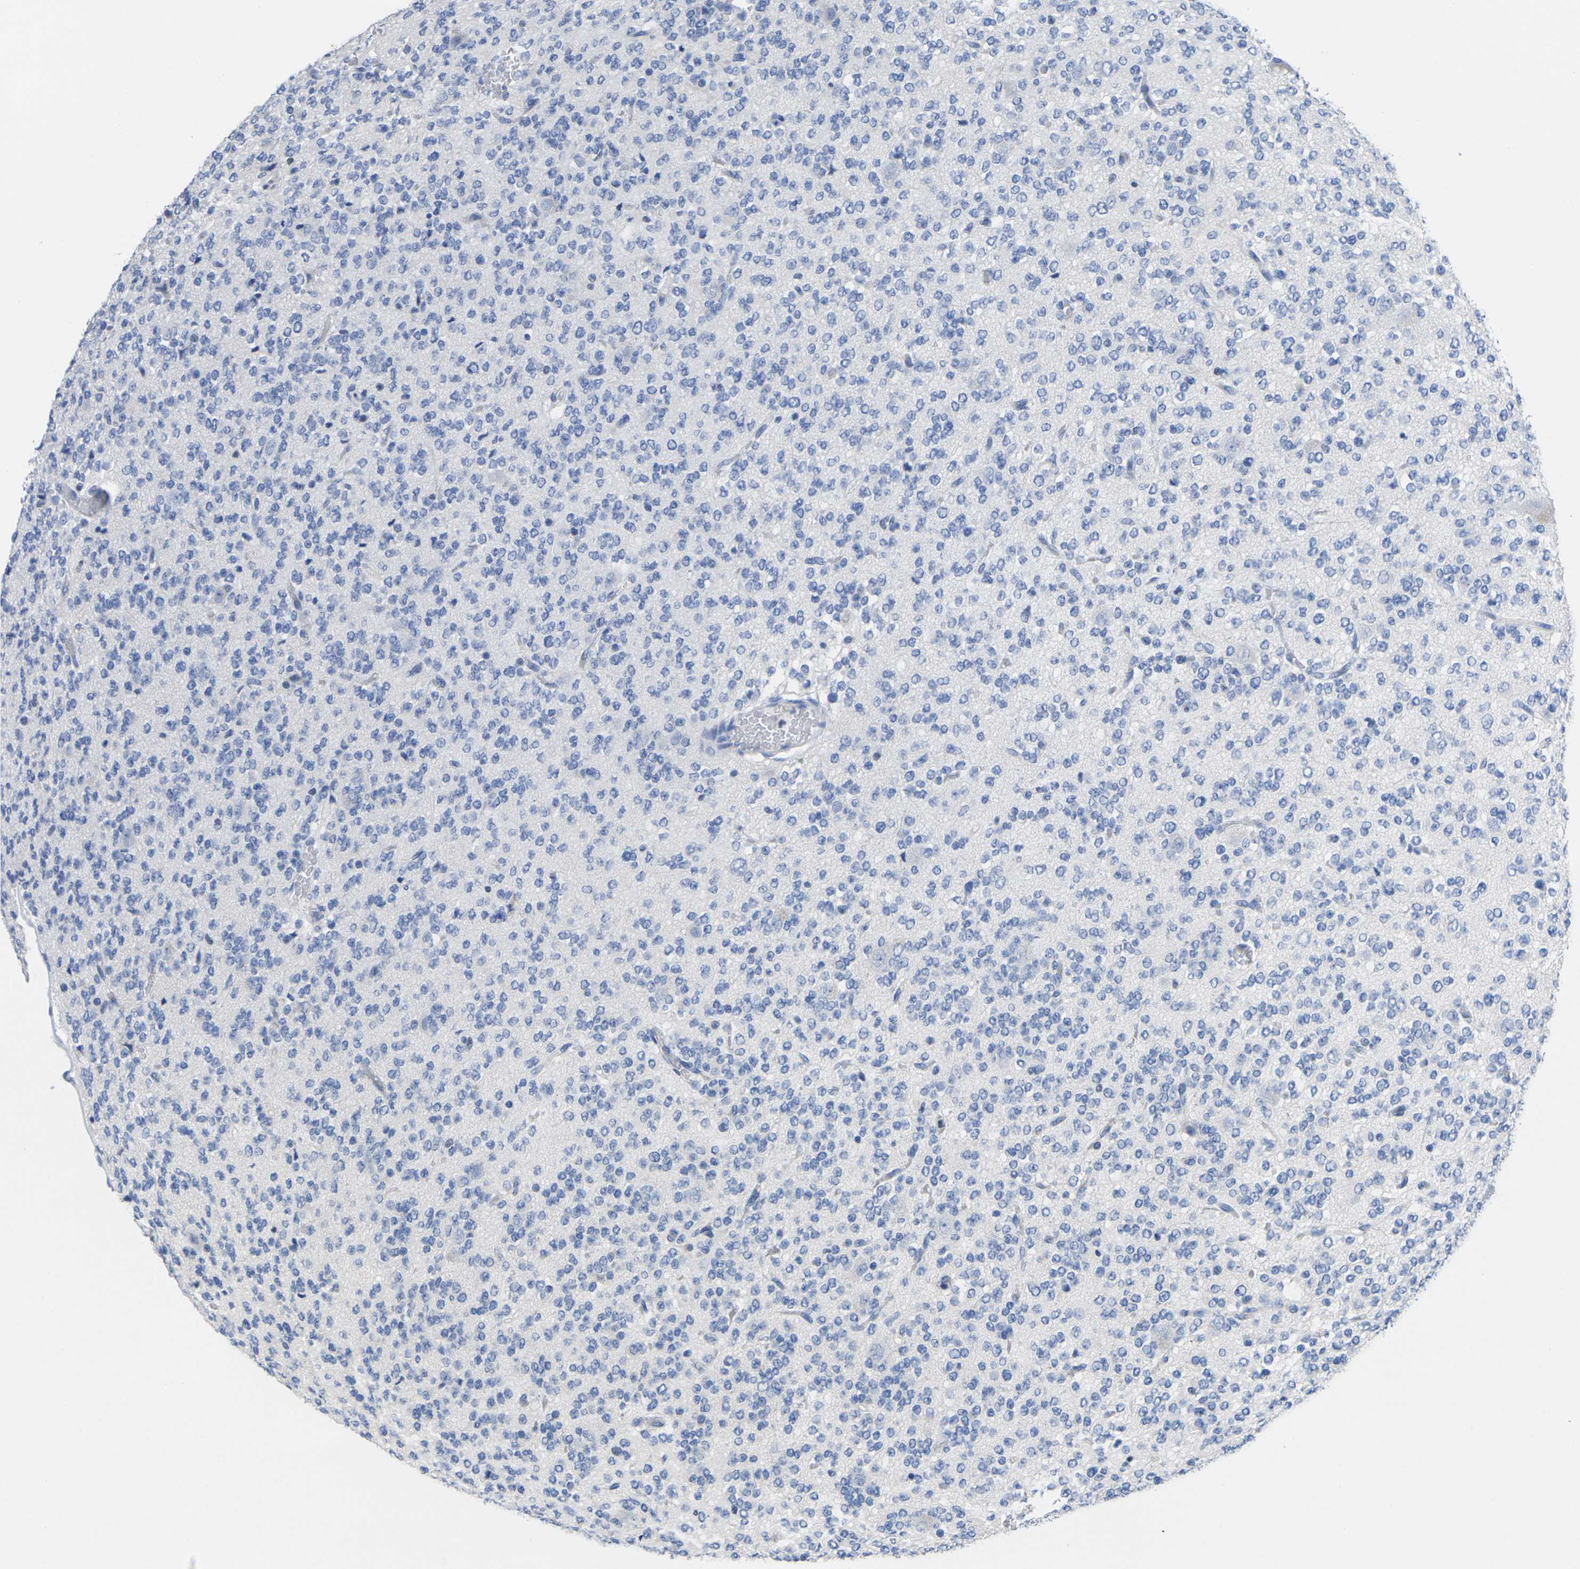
{"staining": {"intensity": "negative", "quantity": "none", "location": "none"}, "tissue": "glioma", "cell_type": "Tumor cells", "image_type": "cancer", "snomed": [{"axis": "morphology", "description": "Glioma, malignant, Low grade"}, {"axis": "topography", "description": "Brain"}], "caption": "Immunohistochemistry (IHC) histopathology image of neoplastic tissue: malignant glioma (low-grade) stained with DAB (3,3'-diaminobenzidine) displays no significant protein expression in tumor cells.", "gene": "IKZF1", "patient": {"sex": "male", "age": 38}}